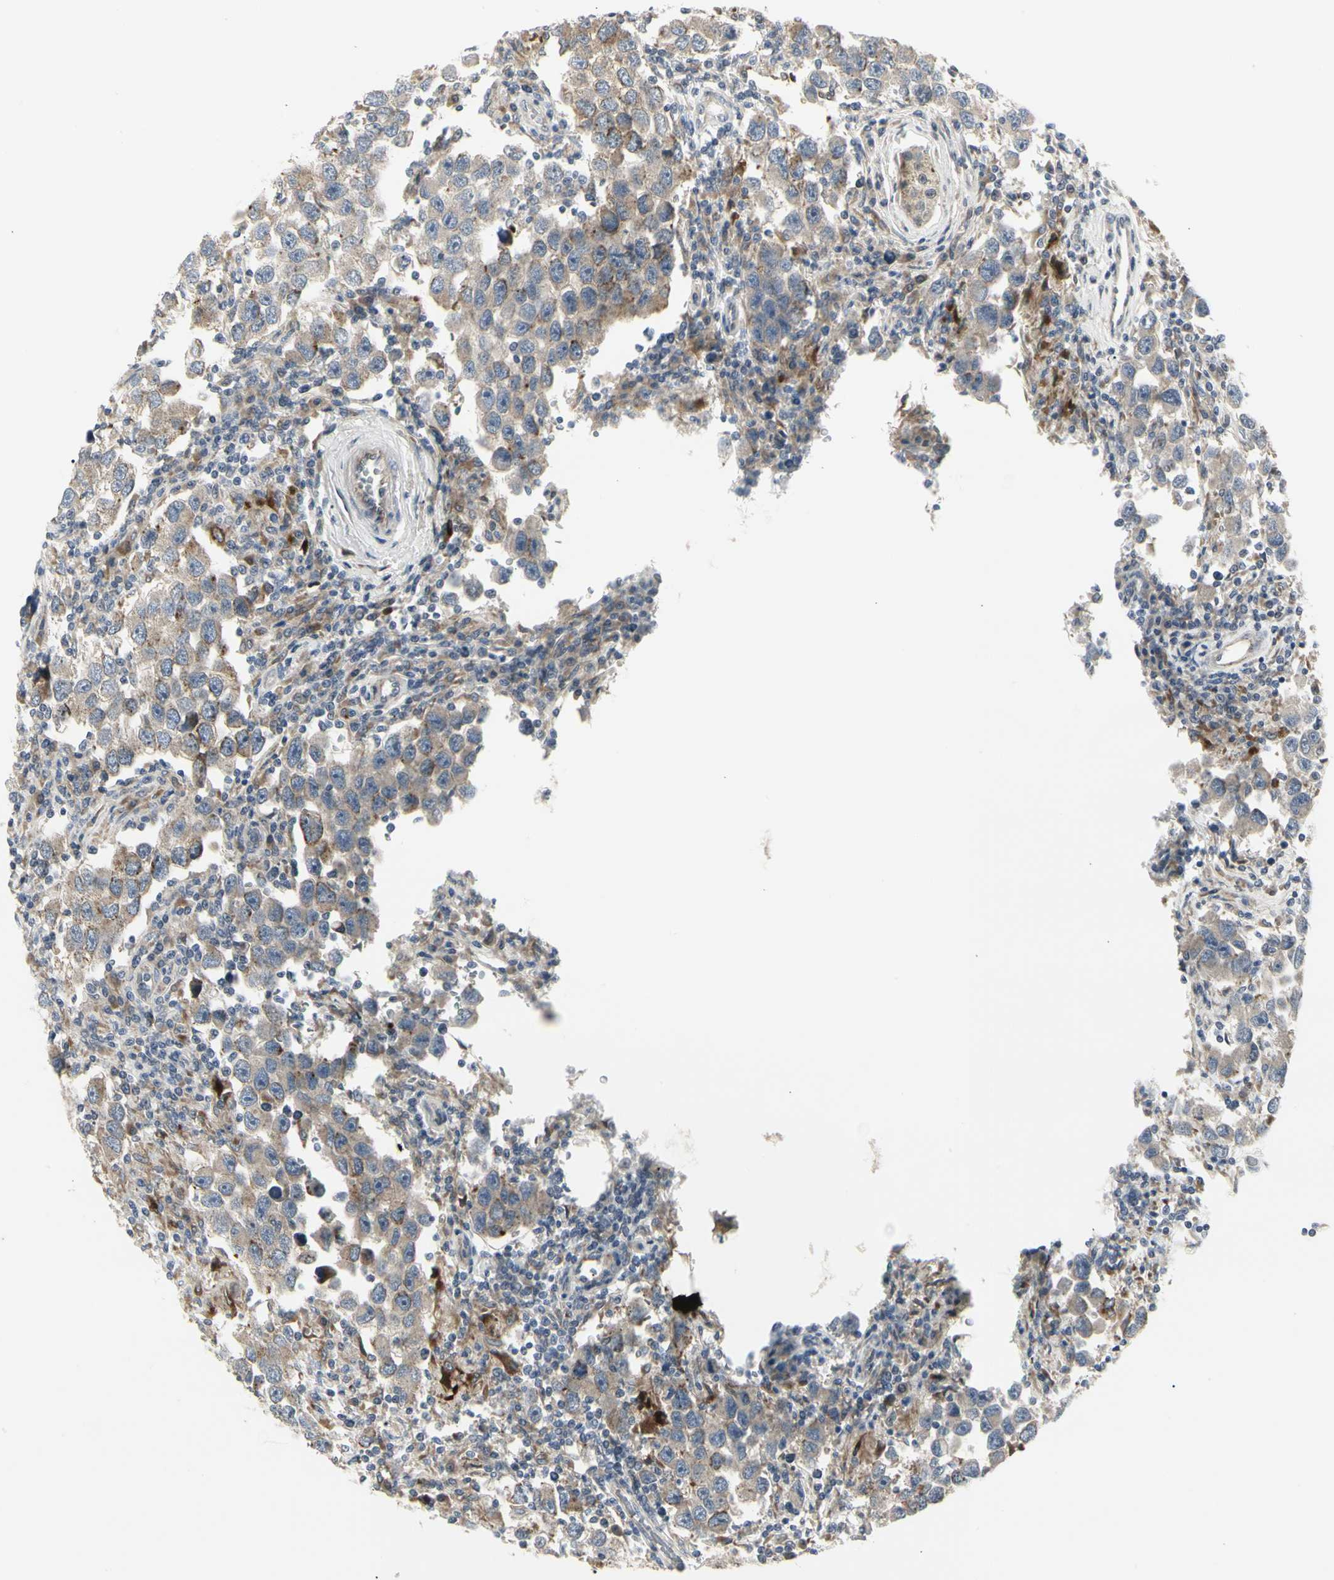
{"staining": {"intensity": "moderate", "quantity": "<25%", "location": "cytoplasmic/membranous"}, "tissue": "testis cancer", "cell_type": "Tumor cells", "image_type": "cancer", "snomed": [{"axis": "morphology", "description": "Carcinoma, Embryonal, NOS"}, {"axis": "topography", "description": "Testis"}], "caption": "Protein expression analysis of human testis embryonal carcinoma reveals moderate cytoplasmic/membranous expression in approximately <25% of tumor cells.", "gene": "GRN", "patient": {"sex": "male", "age": 21}}